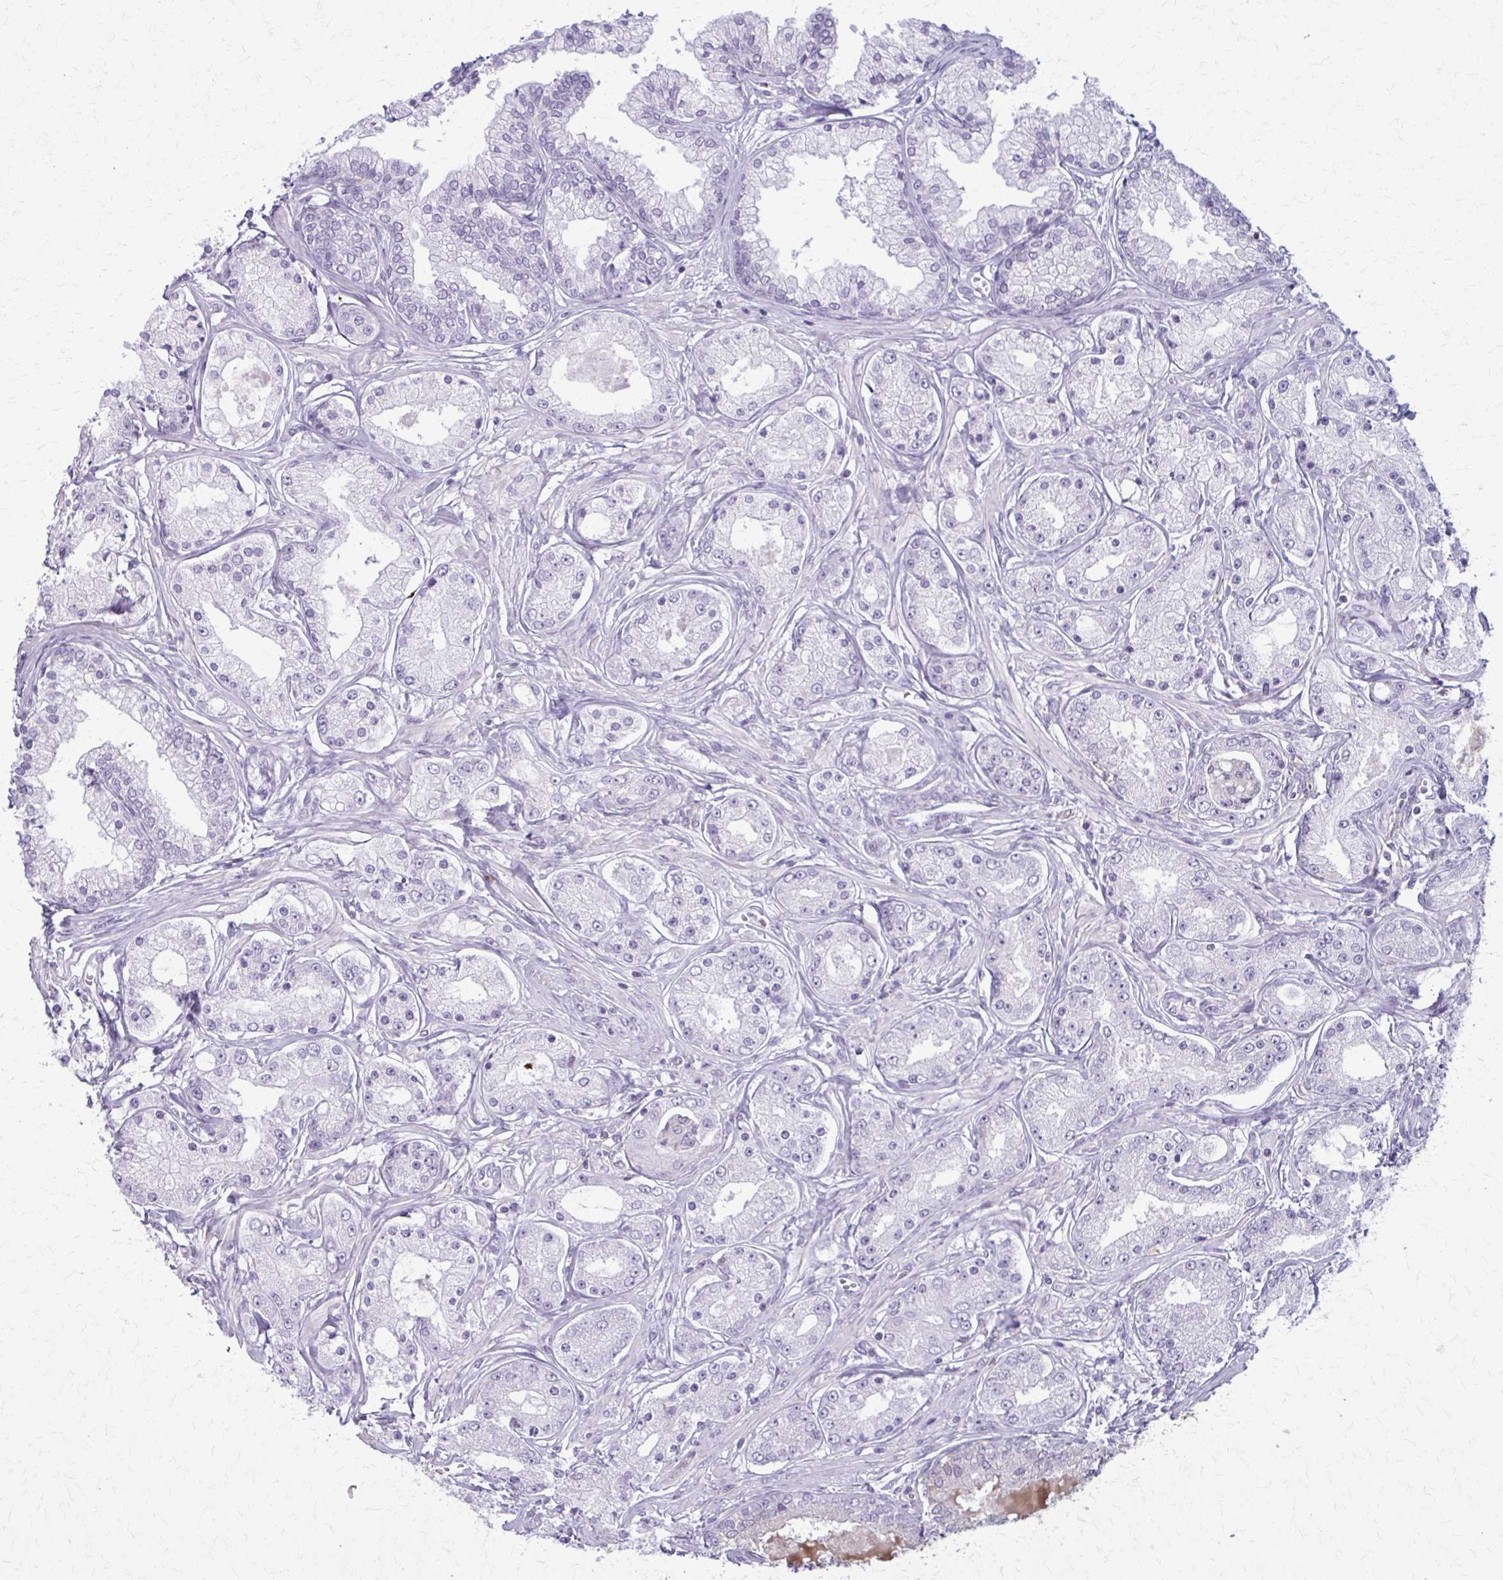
{"staining": {"intensity": "negative", "quantity": "none", "location": "none"}, "tissue": "prostate cancer", "cell_type": "Tumor cells", "image_type": "cancer", "snomed": [{"axis": "morphology", "description": "Adenocarcinoma, High grade"}, {"axis": "topography", "description": "Prostate"}], "caption": "The immunohistochemistry histopathology image has no significant staining in tumor cells of prostate high-grade adenocarcinoma tissue.", "gene": "CARD9", "patient": {"sex": "male", "age": 66}}